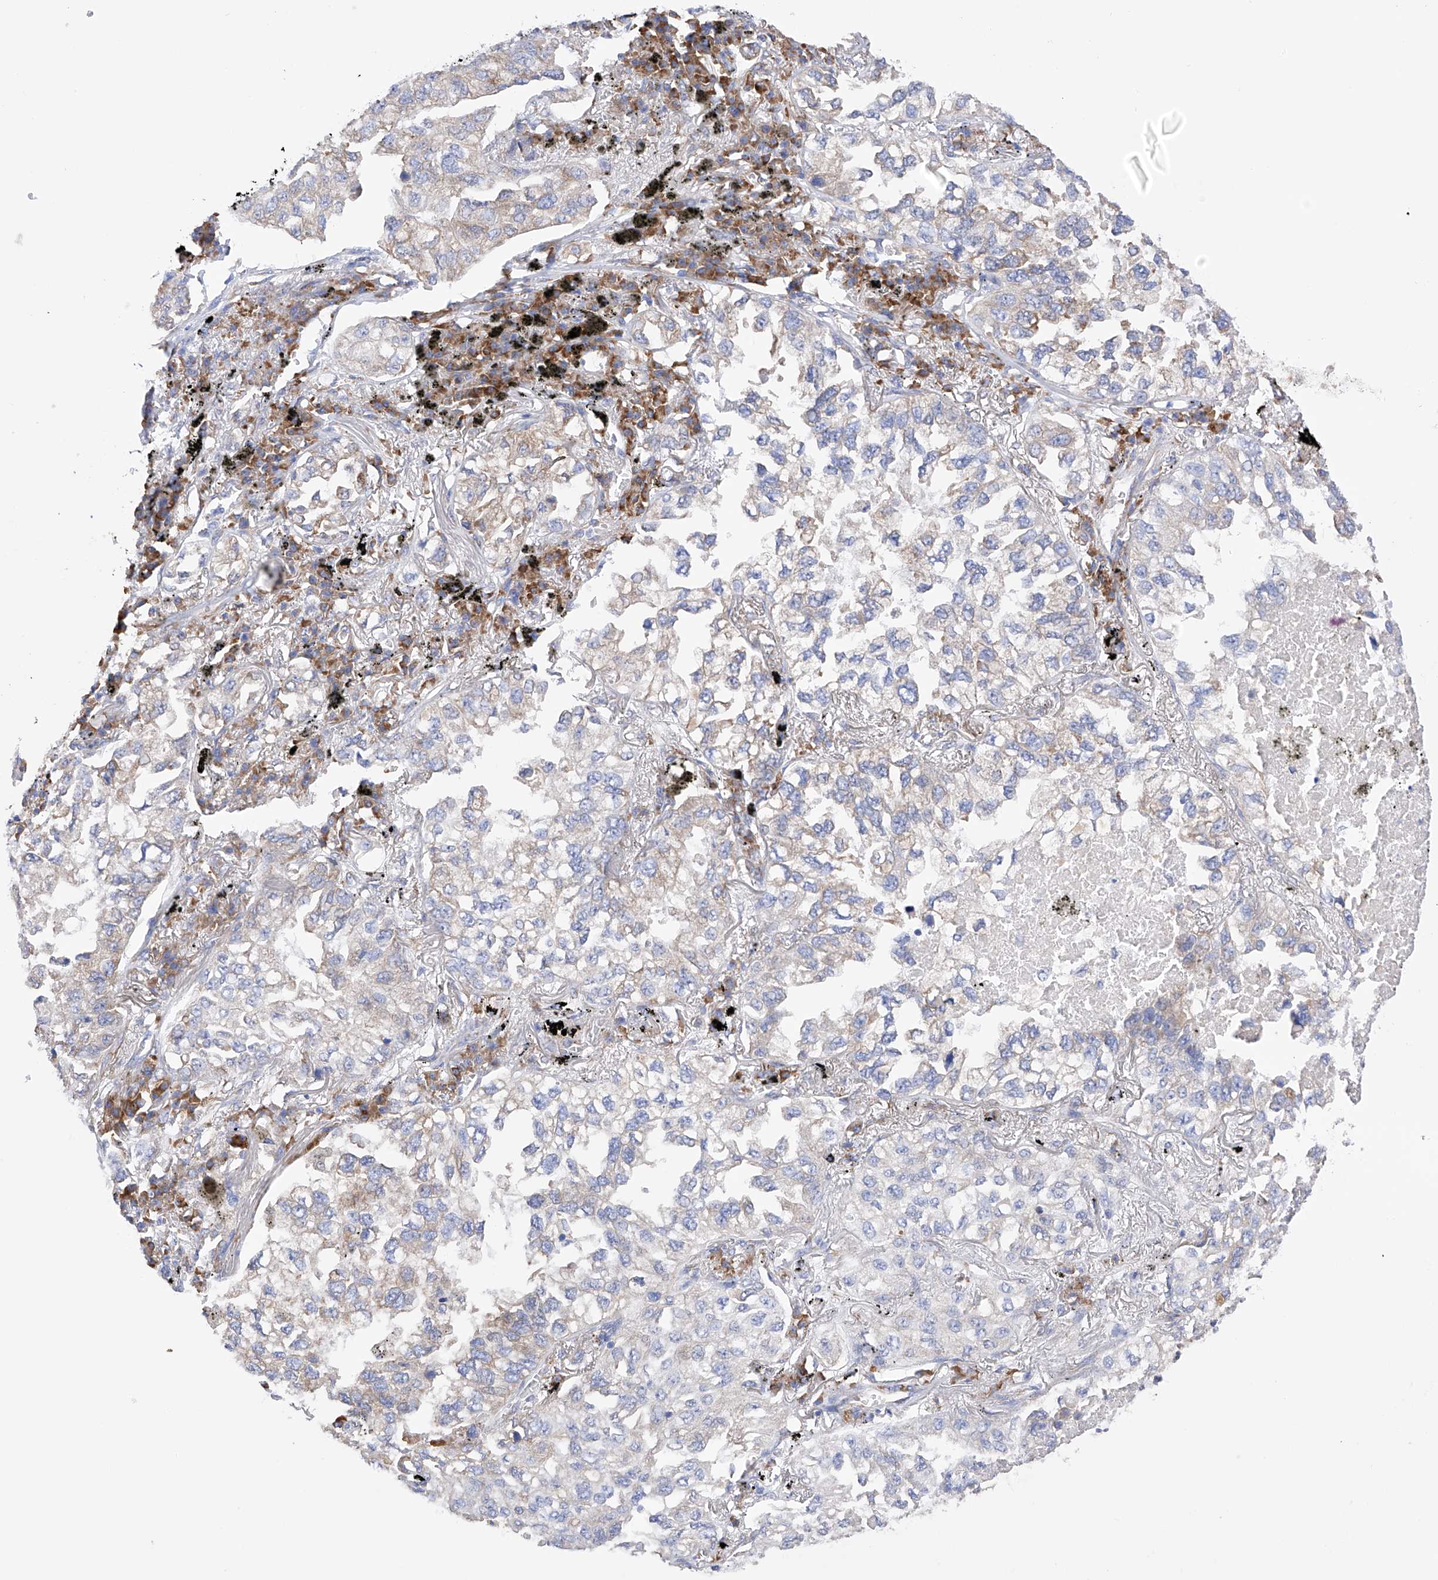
{"staining": {"intensity": "weak", "quantity": "<25%", "location": "cytoplasmic/membranous"}, "tissue": "lung cancer", "cell_type": "Tumor cells", "image_type": "cancer", "snomed": [{"axis": "morphology", "description": "Adenocarcinoma, NOS"}, {"axis": "topography", "description": "Lung"}], "caption": "Immunohistochemistry image of lung cancer (adenocarcinoma) stained for a protein (brown), which exhibits no staining in tumor cells.", "gene": "PDIA5", "patient": {"sex": "male", "age": 65}}